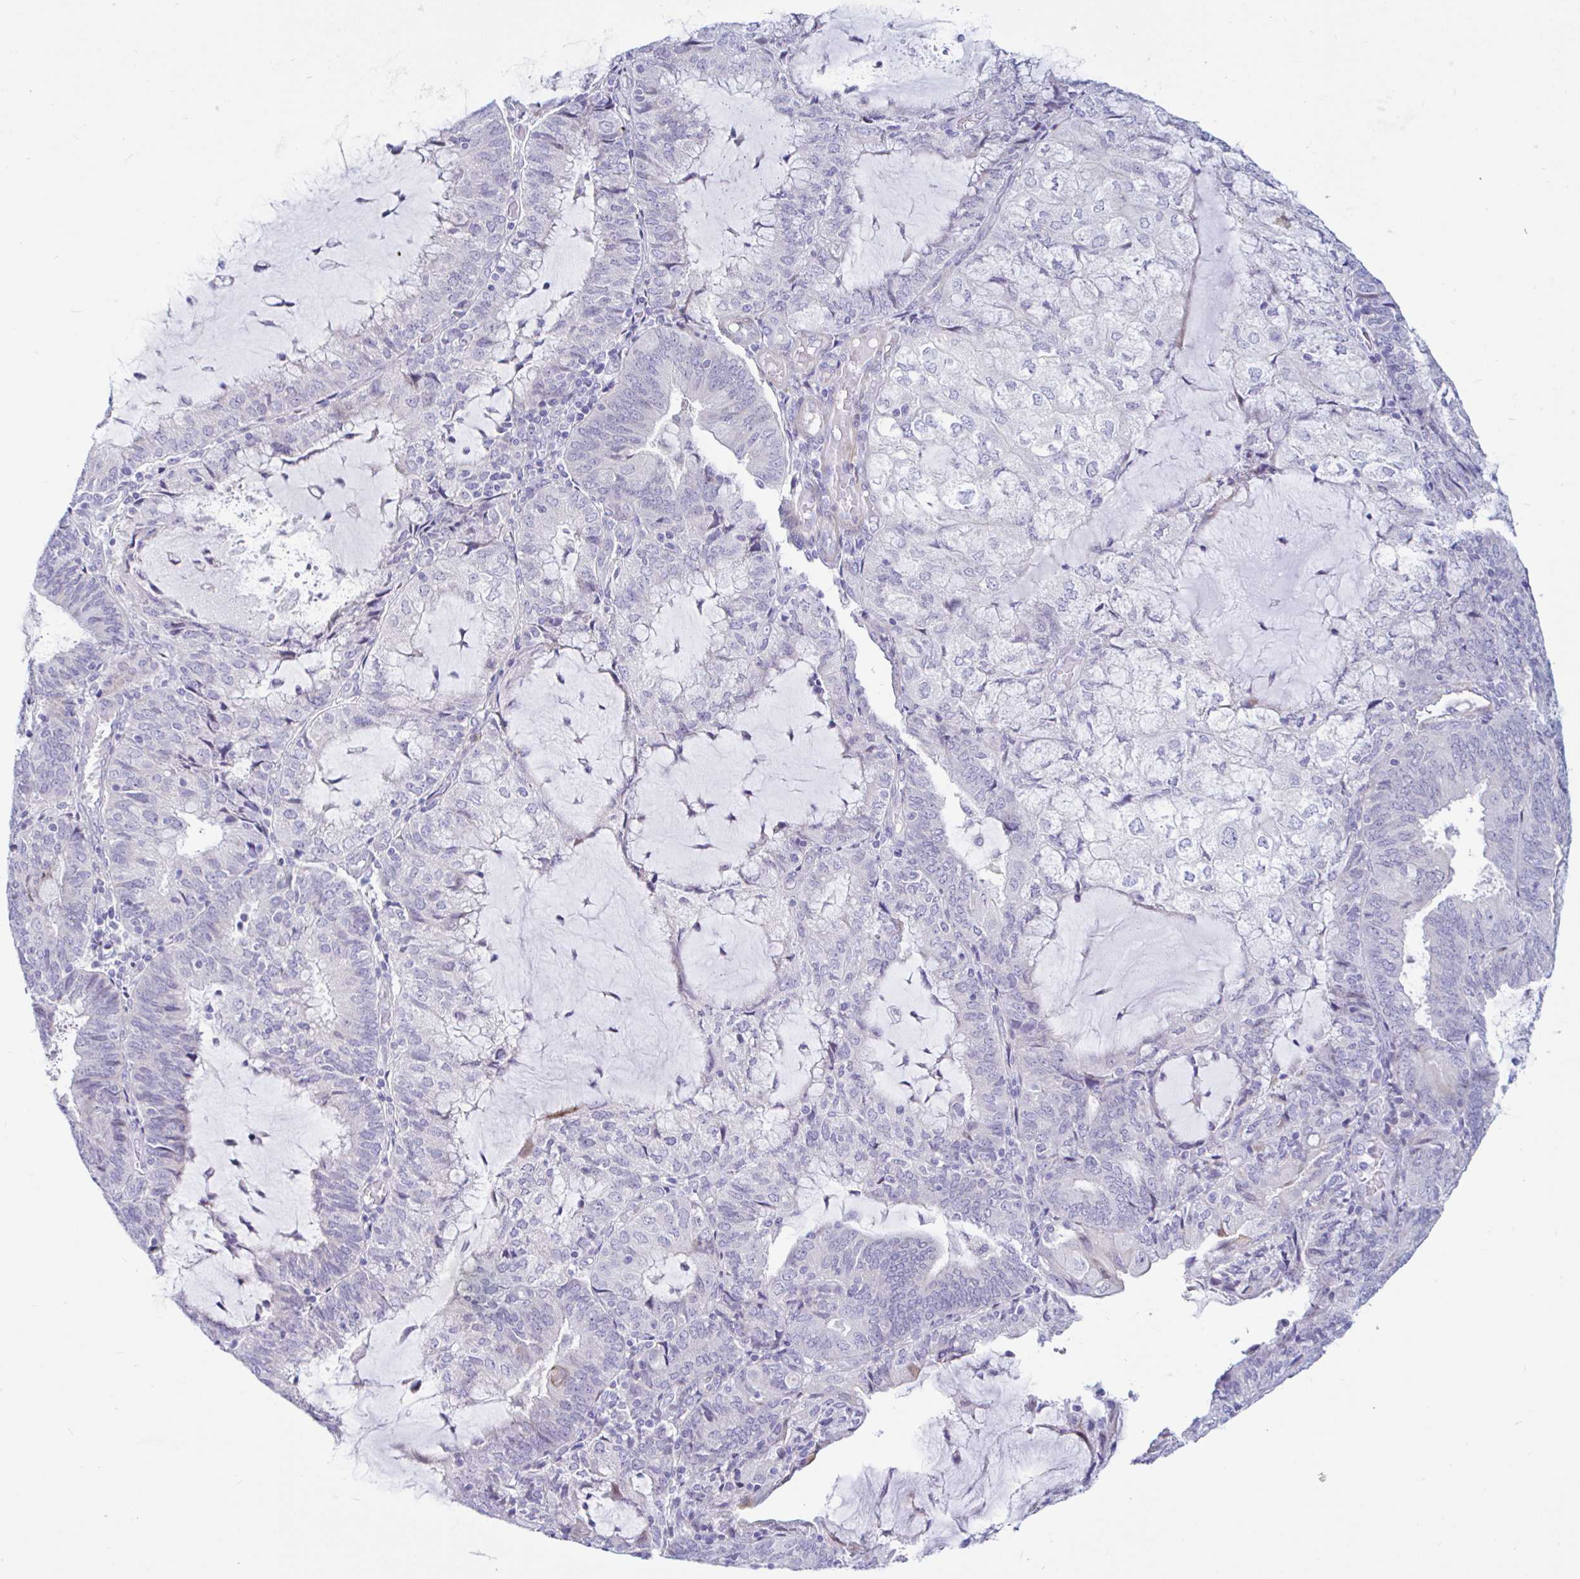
{"staining": {"intensity": "negative", "quantity": "none", "location": "none"}, "tissue": "endometrial cancer", "cell_type": "Tumor cells", "image_type": "cancer", "snomed": [{"axis": "morphology", "description": "Adenocarcinoma, NOS"}, {"axis": "topography", "description": "Endometrium"}], "caption": "Tumor cells show no significant protein expression in endometrial adenocarcinoma.", "gene": "NBPF3", "patient": {"sex": "female", "age": 81}}